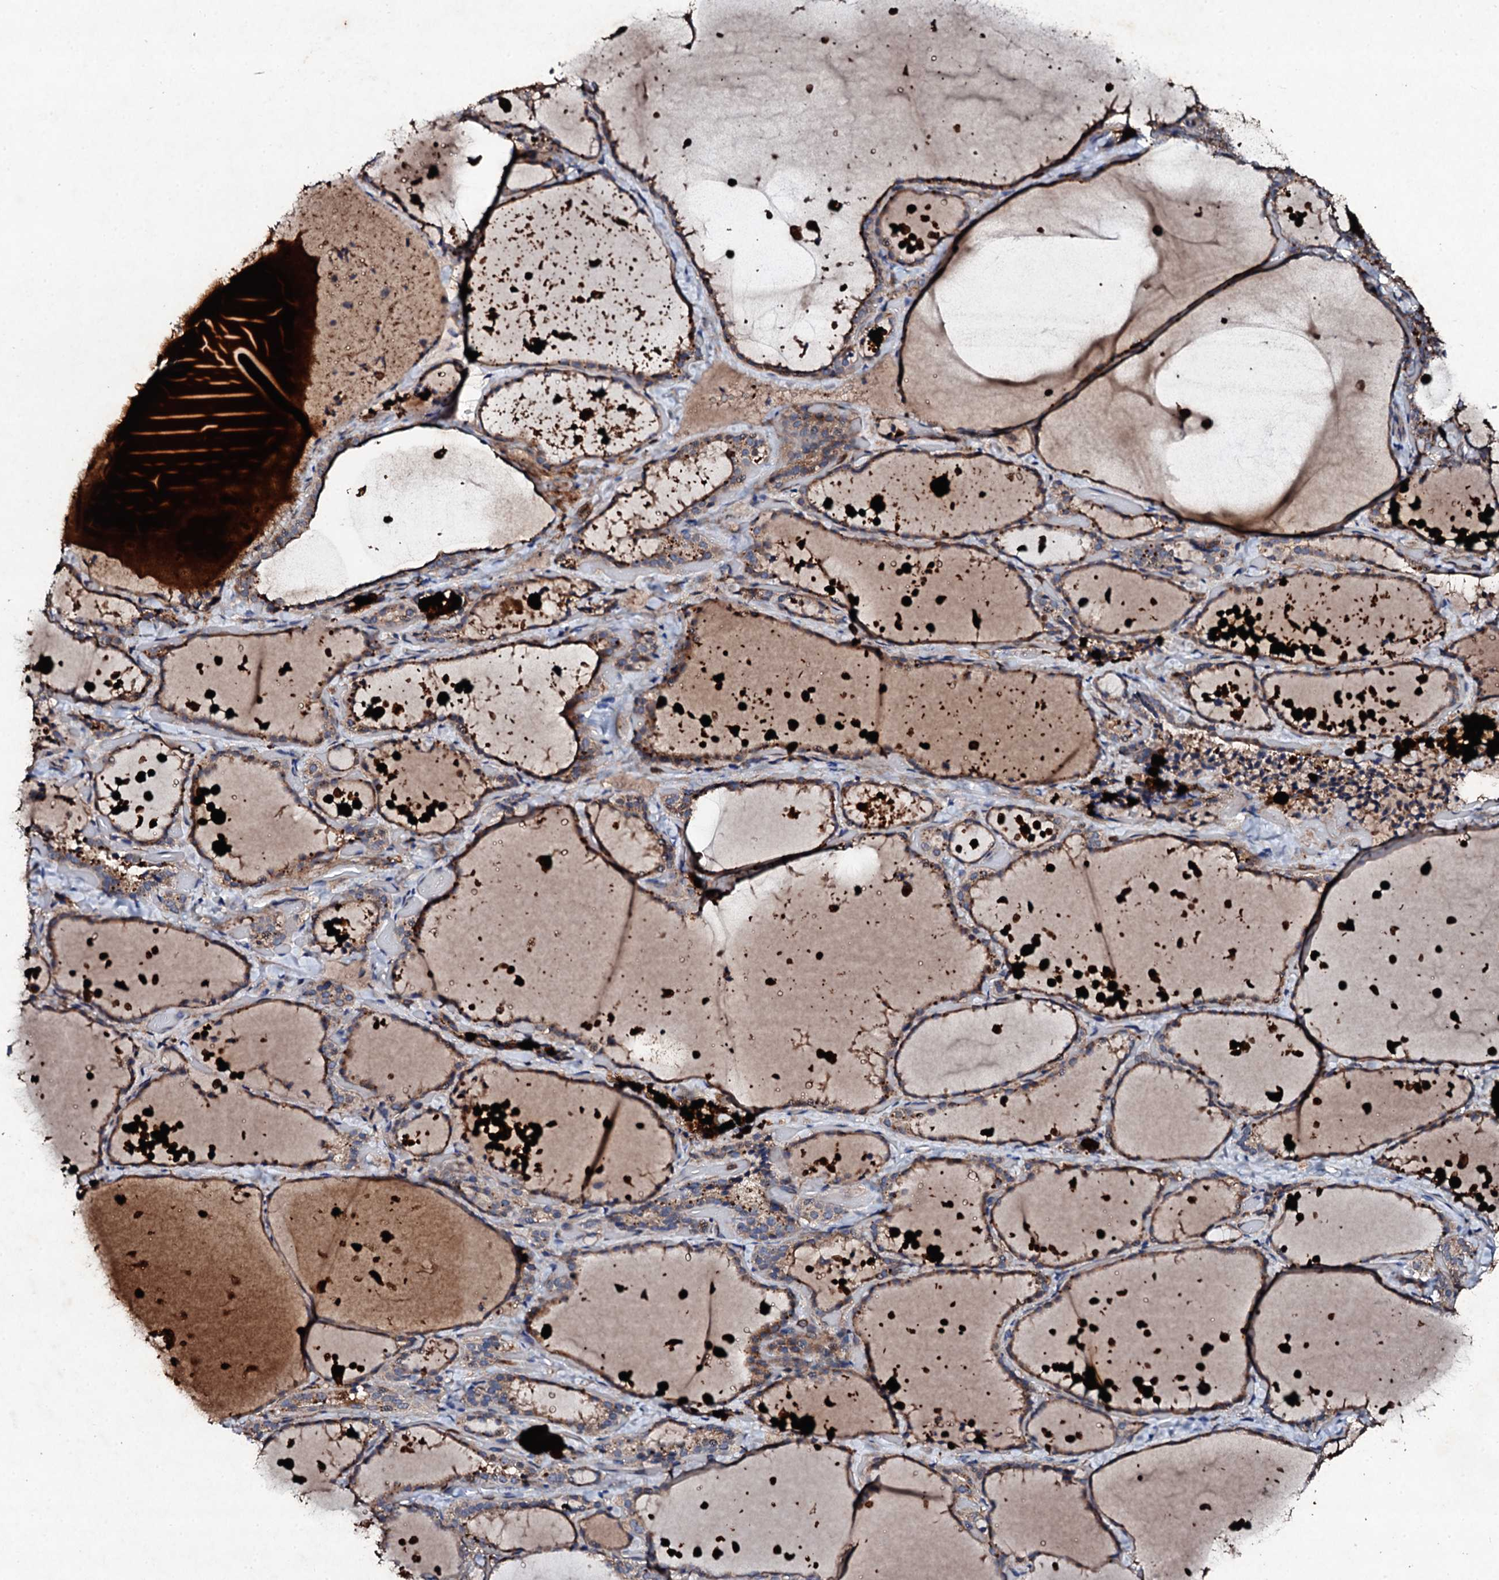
{"staining": {"intensity": "moderate", "quantity": ">75%", "location": "cytoplasmic/membranous"}, "tissue": "thyroid gland", "cell_type": "Glandular cells", "image_type": "normal", "snomed": [{"axis": "morphology", "description": "Normal tissue, NOS"}, {"axis": "topography", "description": "Thyroid gland"}], "caption": "Benign thyroid gland exhibits moderate cytoplasmic/membranous expression in about >75% of glandular cells, visualized by immunohistochemistry.", "gene": "KERA", "patient": {"sex": "female", "age": 44}}